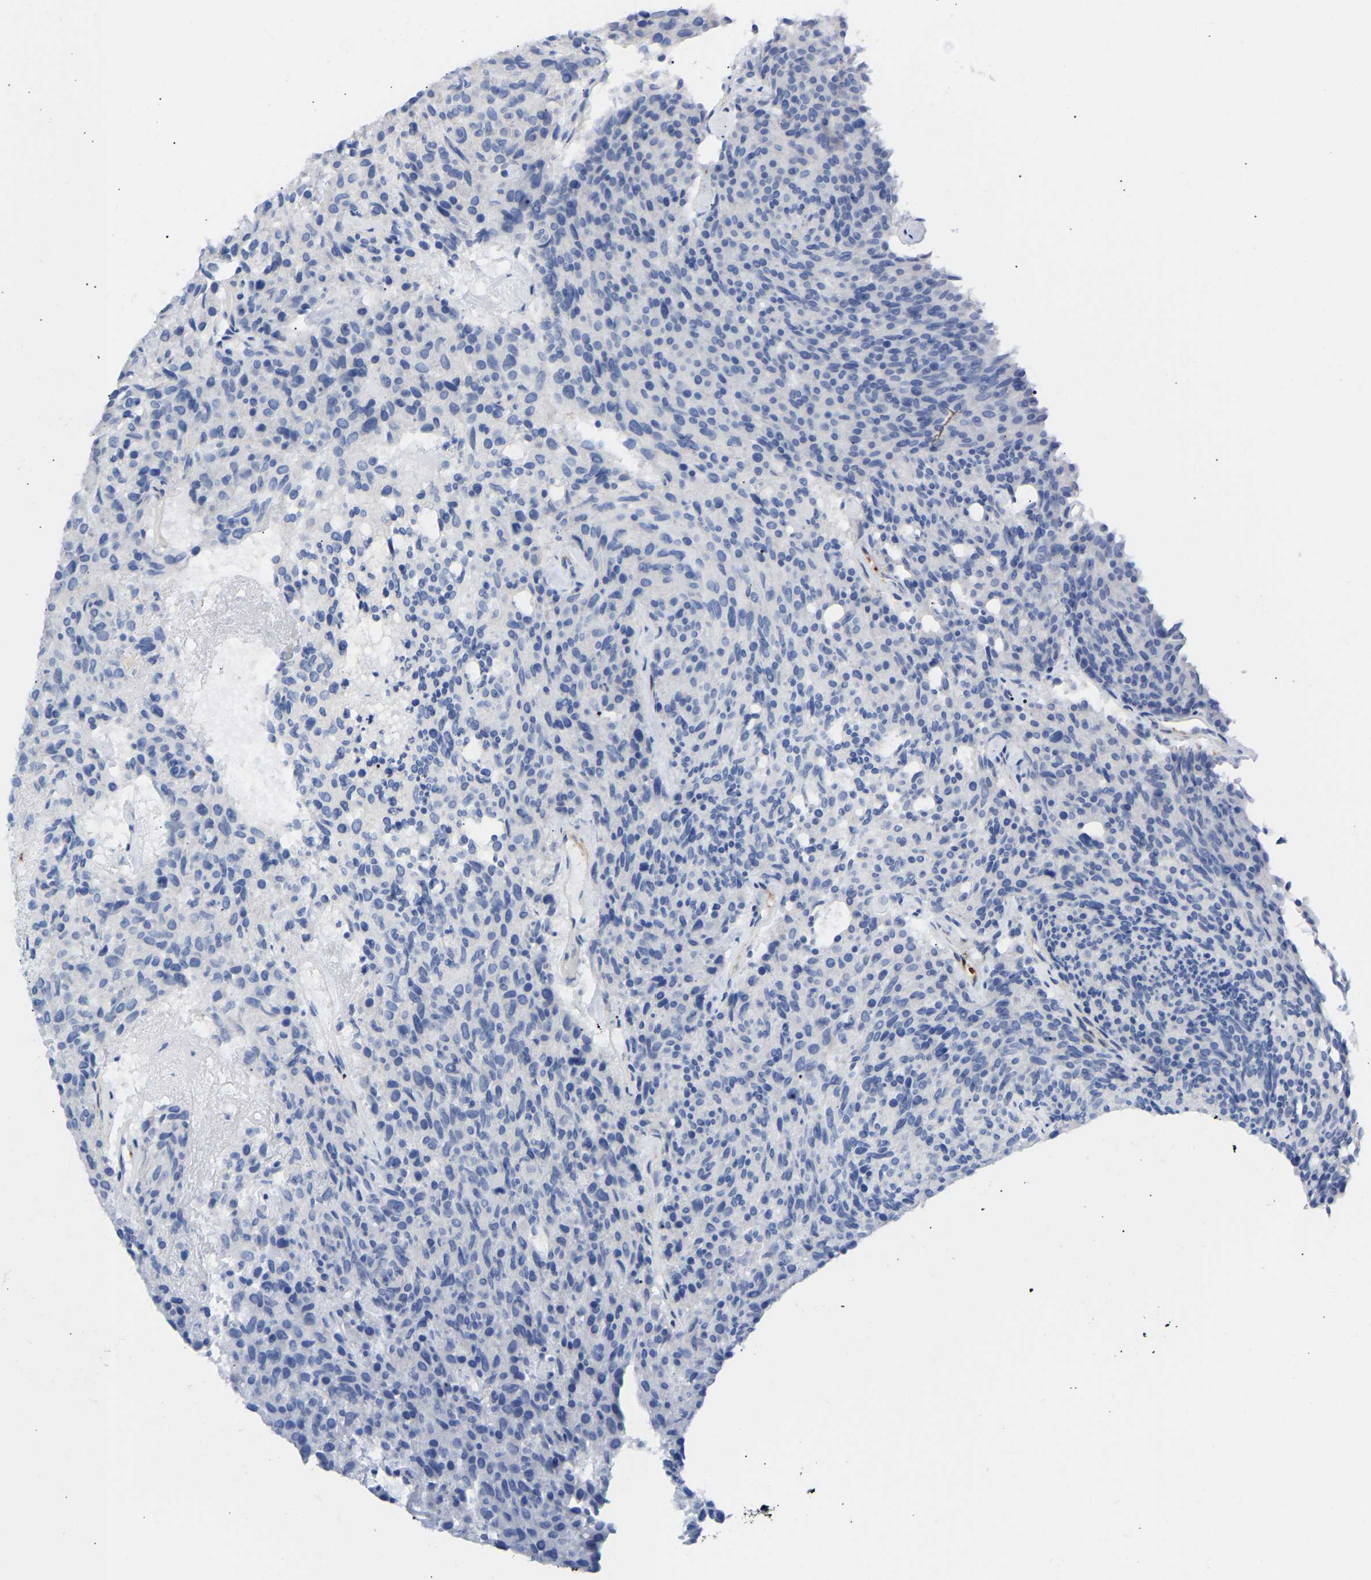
{"staining": {"intensity": "negative", "quantity": "none", "location": "none"}, "tissue": "carcinoid", "cell_type": "Tumor cells", "image_type": "cancer", "snomed": [{"axis": "morphology", "description": "Carcinoid, malignant, NOS"}, {"axis": "topography", "description": "Pancreas"}], "caption": "The photomicrograph demonstrates no staining of tumor cells in malignant carcinoid. (DAB (3,3'-diaminobenzidine) immunohistochemistry, high magnification).", "gene": "AMPH", "patient": {"sex": "female", "age": 54}}